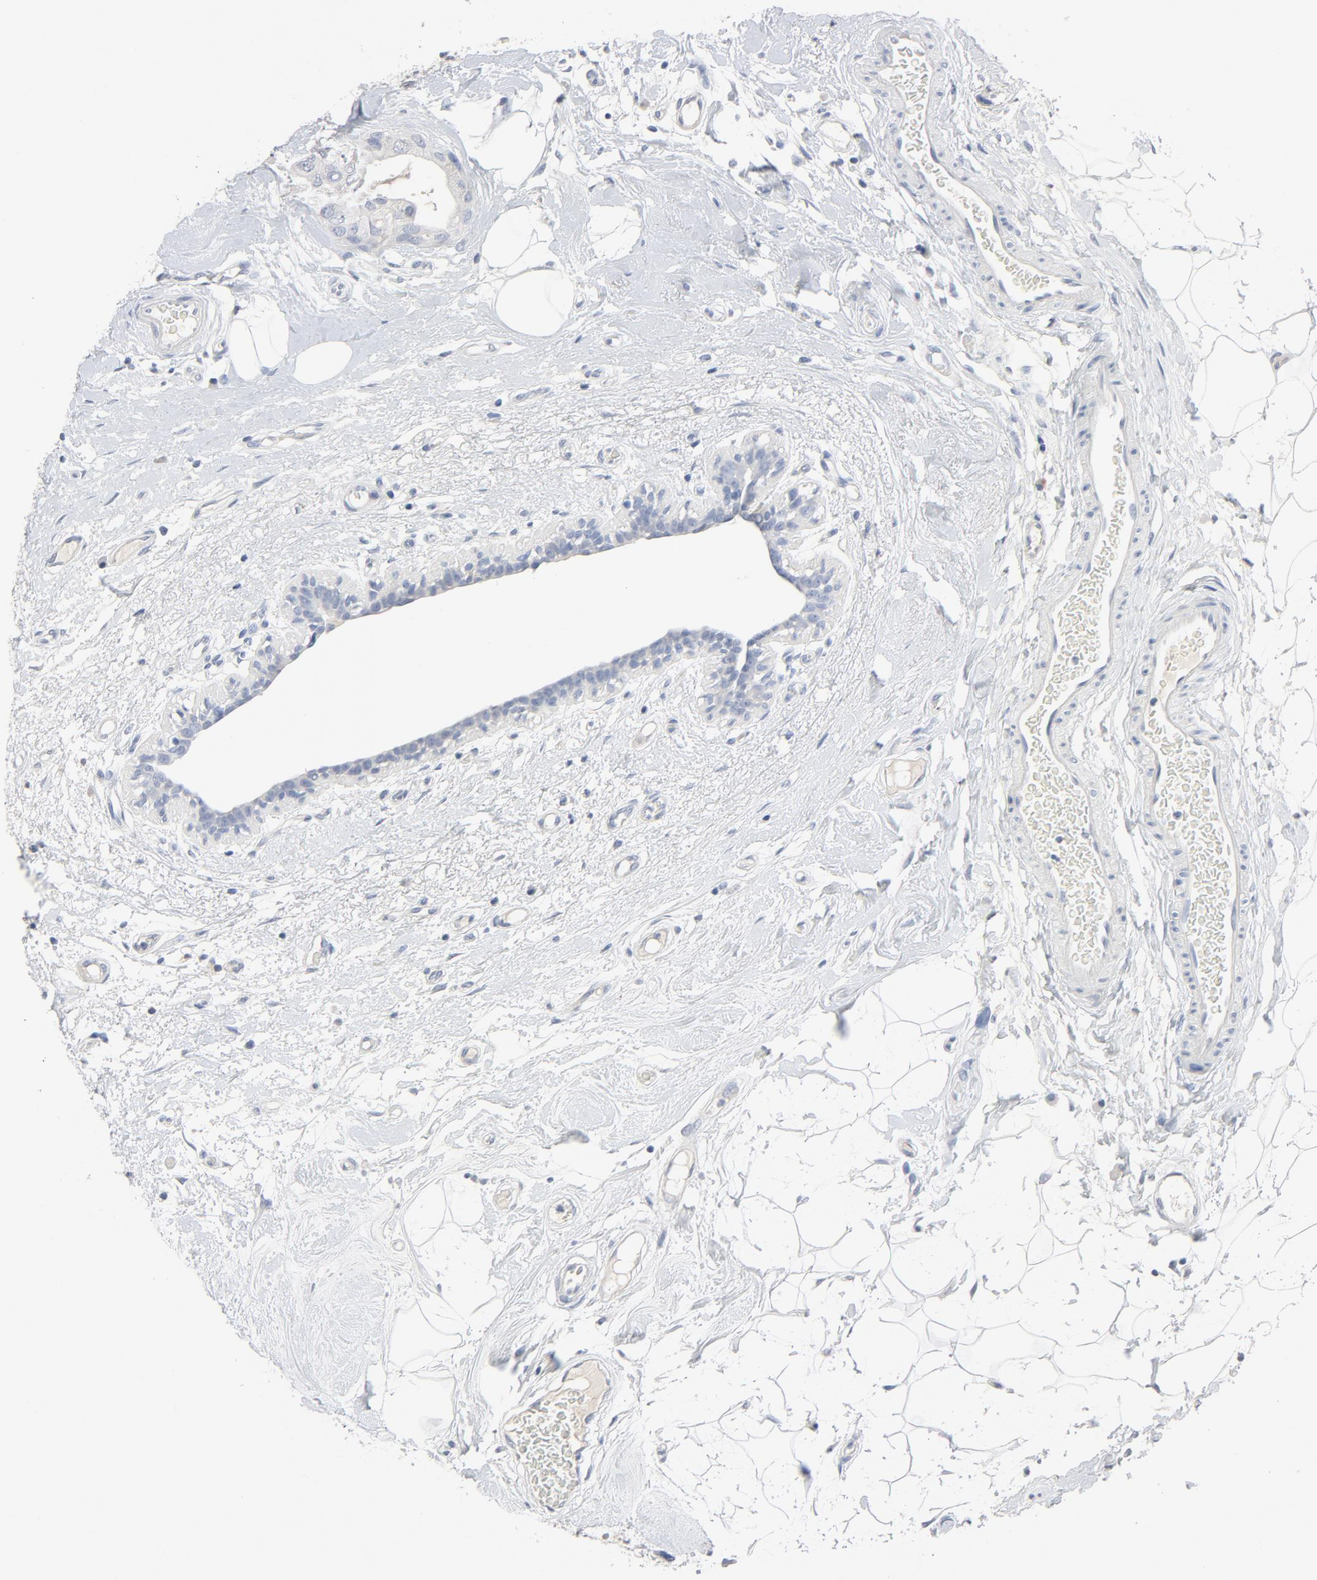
{"staining": {"intensity": "negative", "quantity": "none", "location": "none"}, "tissue": "breast cancer", "cell_type": "Tumor cells", "image_type": "cancer", "snomed": [{"axis": "morphology", "description": "Duct carcinoma"}, {"axis": "topography", "description": "Breast"}], "caption": "This image is of breast cancer (invasive ductal carcinoma) stained with immunohistochemistry (IHC) to label a protein in brown with the nuclei are counter-stained blue. There is no staining in tumor cells. Nuclei are stained in blue.", "gene": "ZCCHC13", "patient": {"sex": "female", "age": 40}}